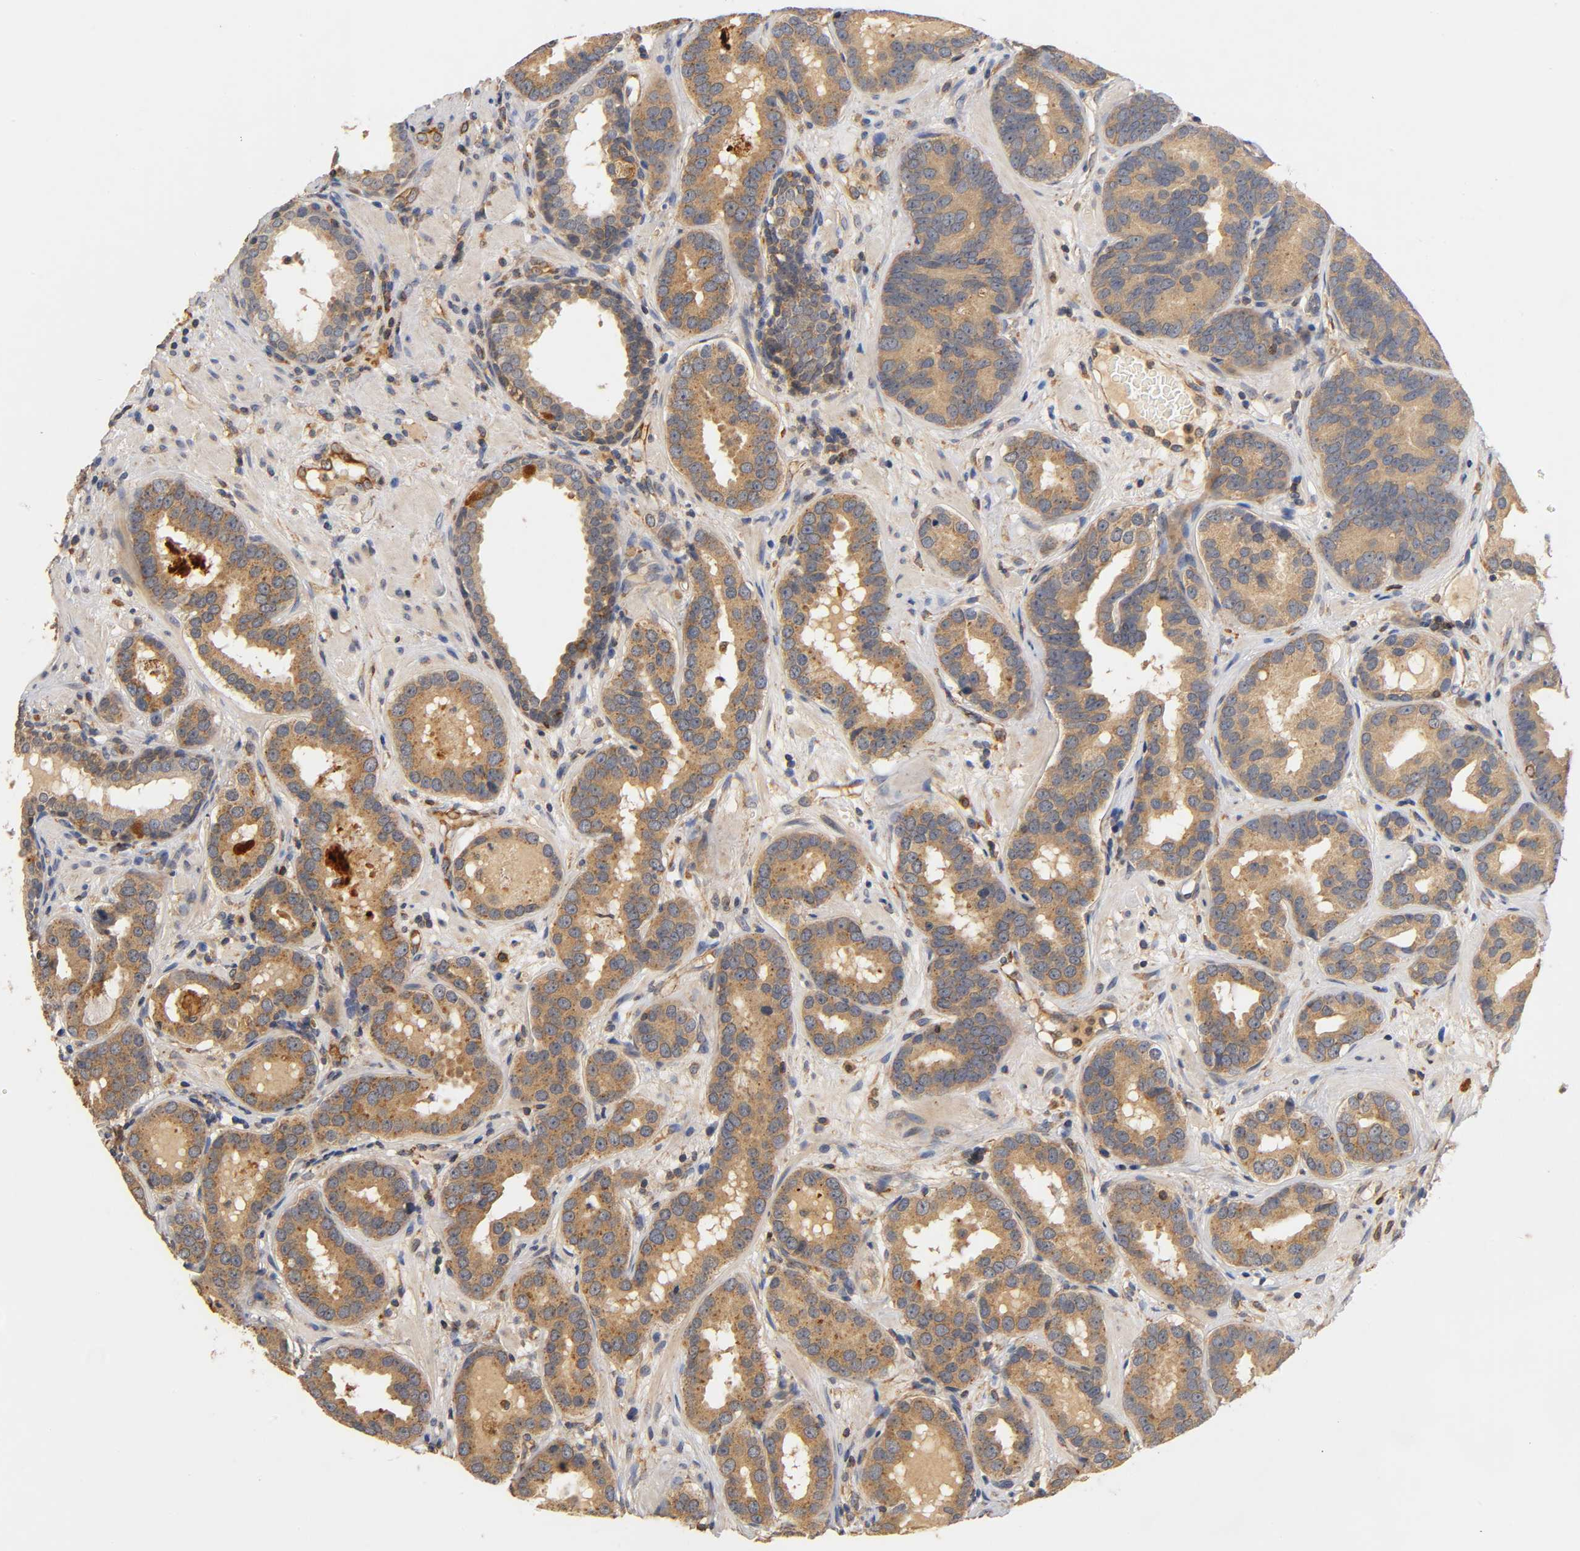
{"staining": {"intensity": "strong", "quantity": ">75%", "location": "cytoplasmic/membranous"}, "tissue": "prostate cancer", "cell_type": "Tumor cells", "image_type": "cancer", "snomed": [{"axis": "morphology", "description": "Adenocarcinoma, Low grade"}, {"axis": "topography", "description": "Prostate"}], "caption": "A high amount of strong cytoplasmic/membranous positivity is identified in about >75% of tumor cells in prostate low-grade adenocarcinoma tissue.", "gene": "SCAP", "patient": {"sex": "male", "age": 59}}